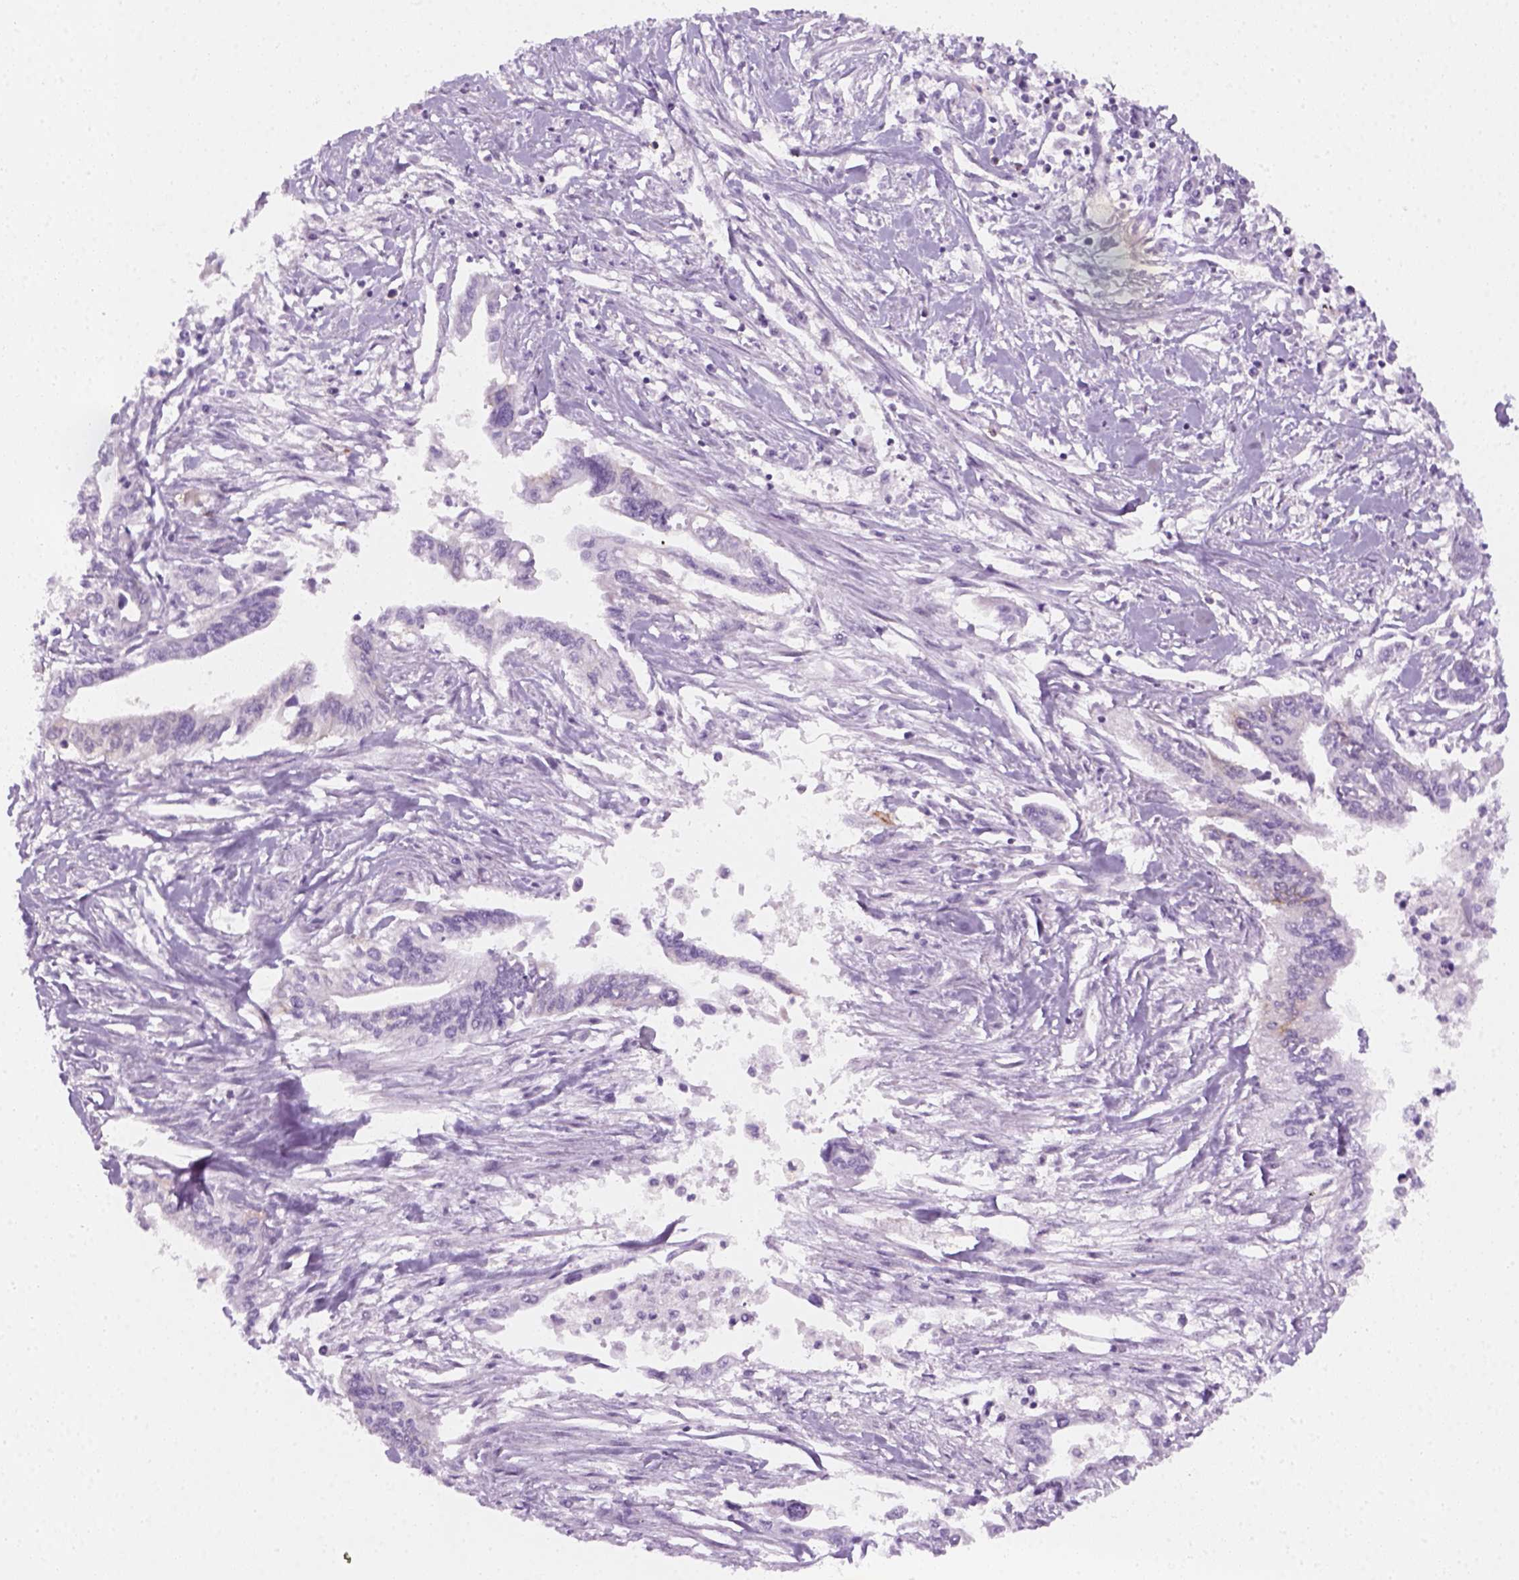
{"staining": {"intensity": "negative", "quantity": "none", "location": "none"}, "tissue": "pancreatic cancer", "cell_type": "Tumor cells", "image_type": "cancer", "snomed": [{"axis": "morphology", "description": "Adenocarcinoma, NOS"}, {"axis": "topography", "description": "Pancreas"}], "caption": "DAB immunohistochemical staining of pancreatic adenocarcinoma displays no significant staining in tumor cells. (Brightfield microscopy of DAB immunohistochemistry (IHC) at high magnification).", "gene": "AQP3", "patient": {"sex": "male", "age": 60}}